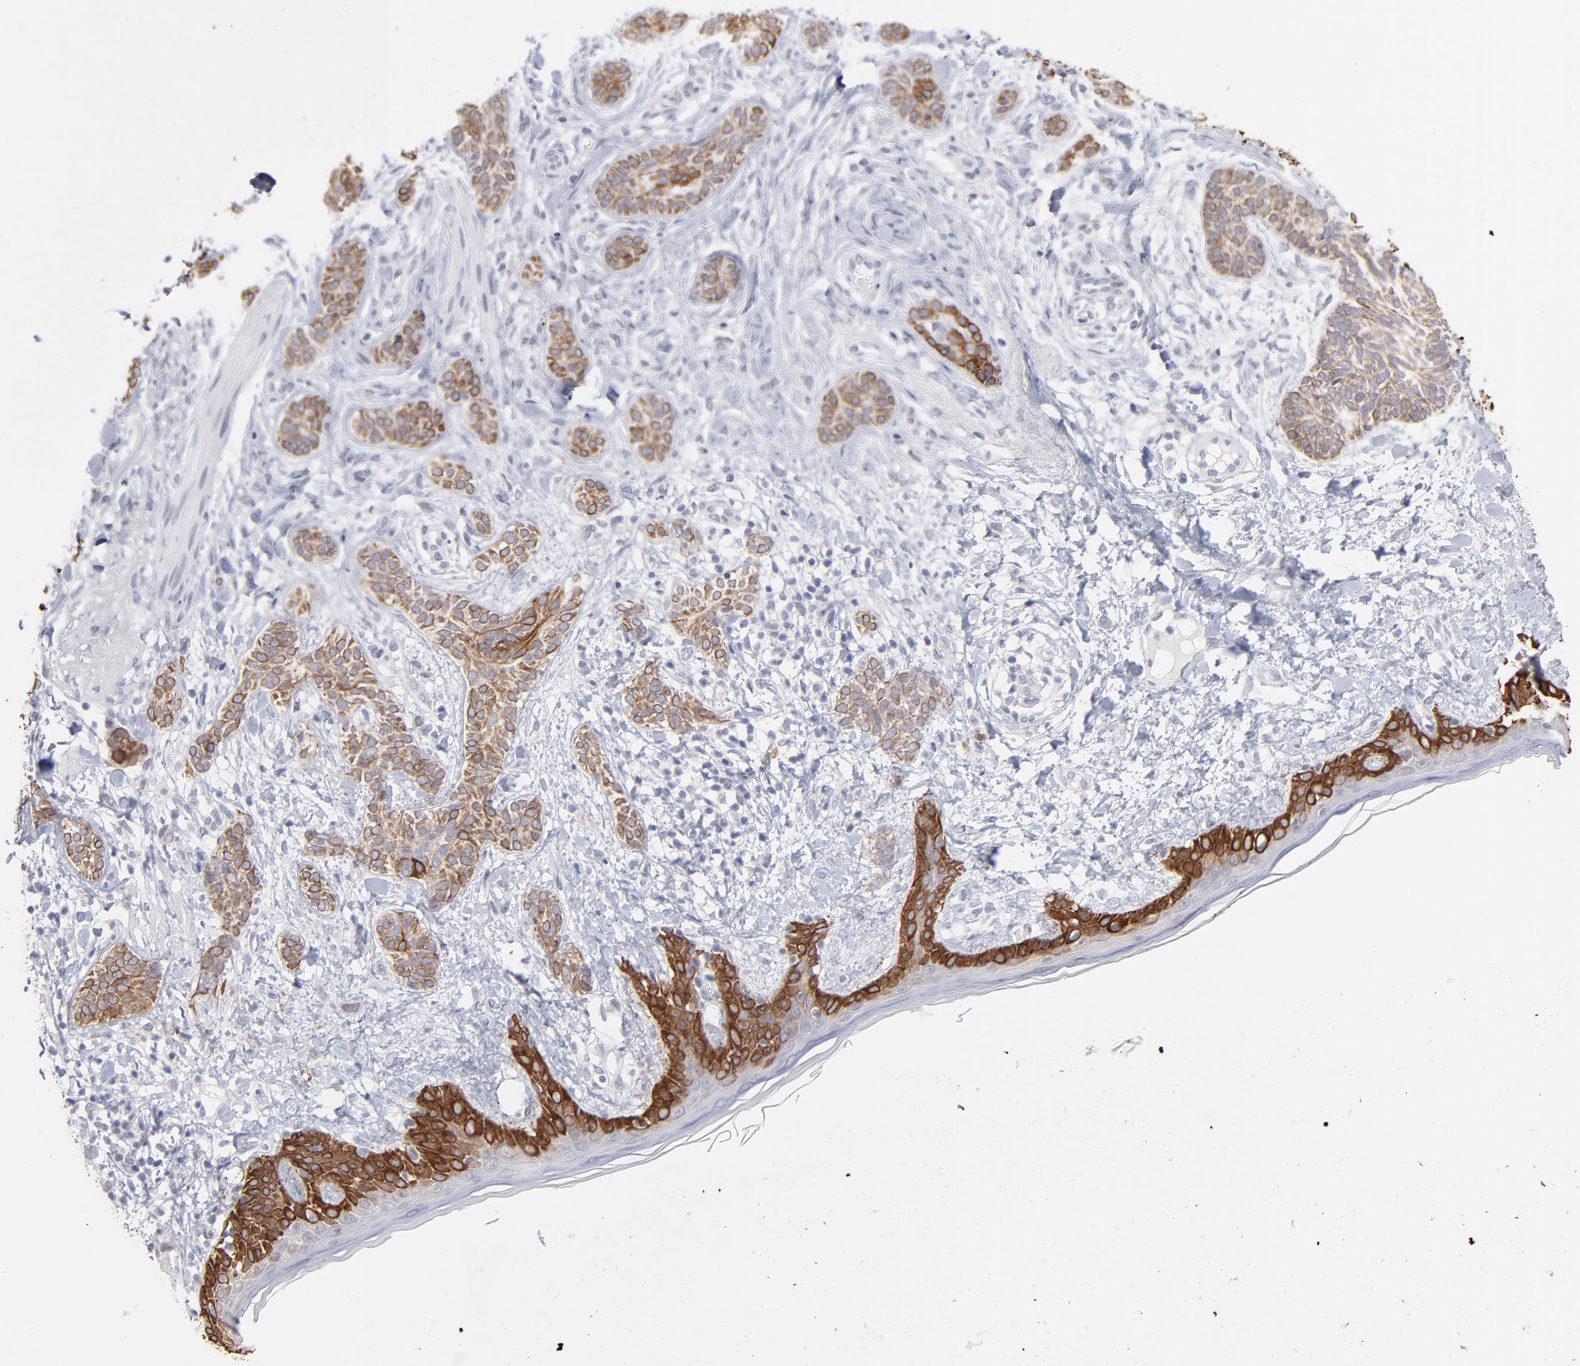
{"staining": {"intensity": "moderate", "quantity": ">75%", "location": "cytoplasmic/membranous"}, "tissue": "skin cancer", "cell_type": "Tumor cells", "image_type": "cancer", "snomed": [{"axis": "morphology", "description": "Normal tissue, NOS"}, {"axis": "morphology", "description": "Basal cell carcinoma"}, {"axis": "topography", "description": "Skin"}], "caption": "Protein staining exhibits moderate cytoplasmic/membranous staining in approximately >75% of tumor cells in skin cancer (basal cell carcinoma). Immunohistochemistry stains the protein of interest in brown and the nuclei are stained blue.", "gene": "CCR2", "patient": {"sex": "male", "age": 63}}